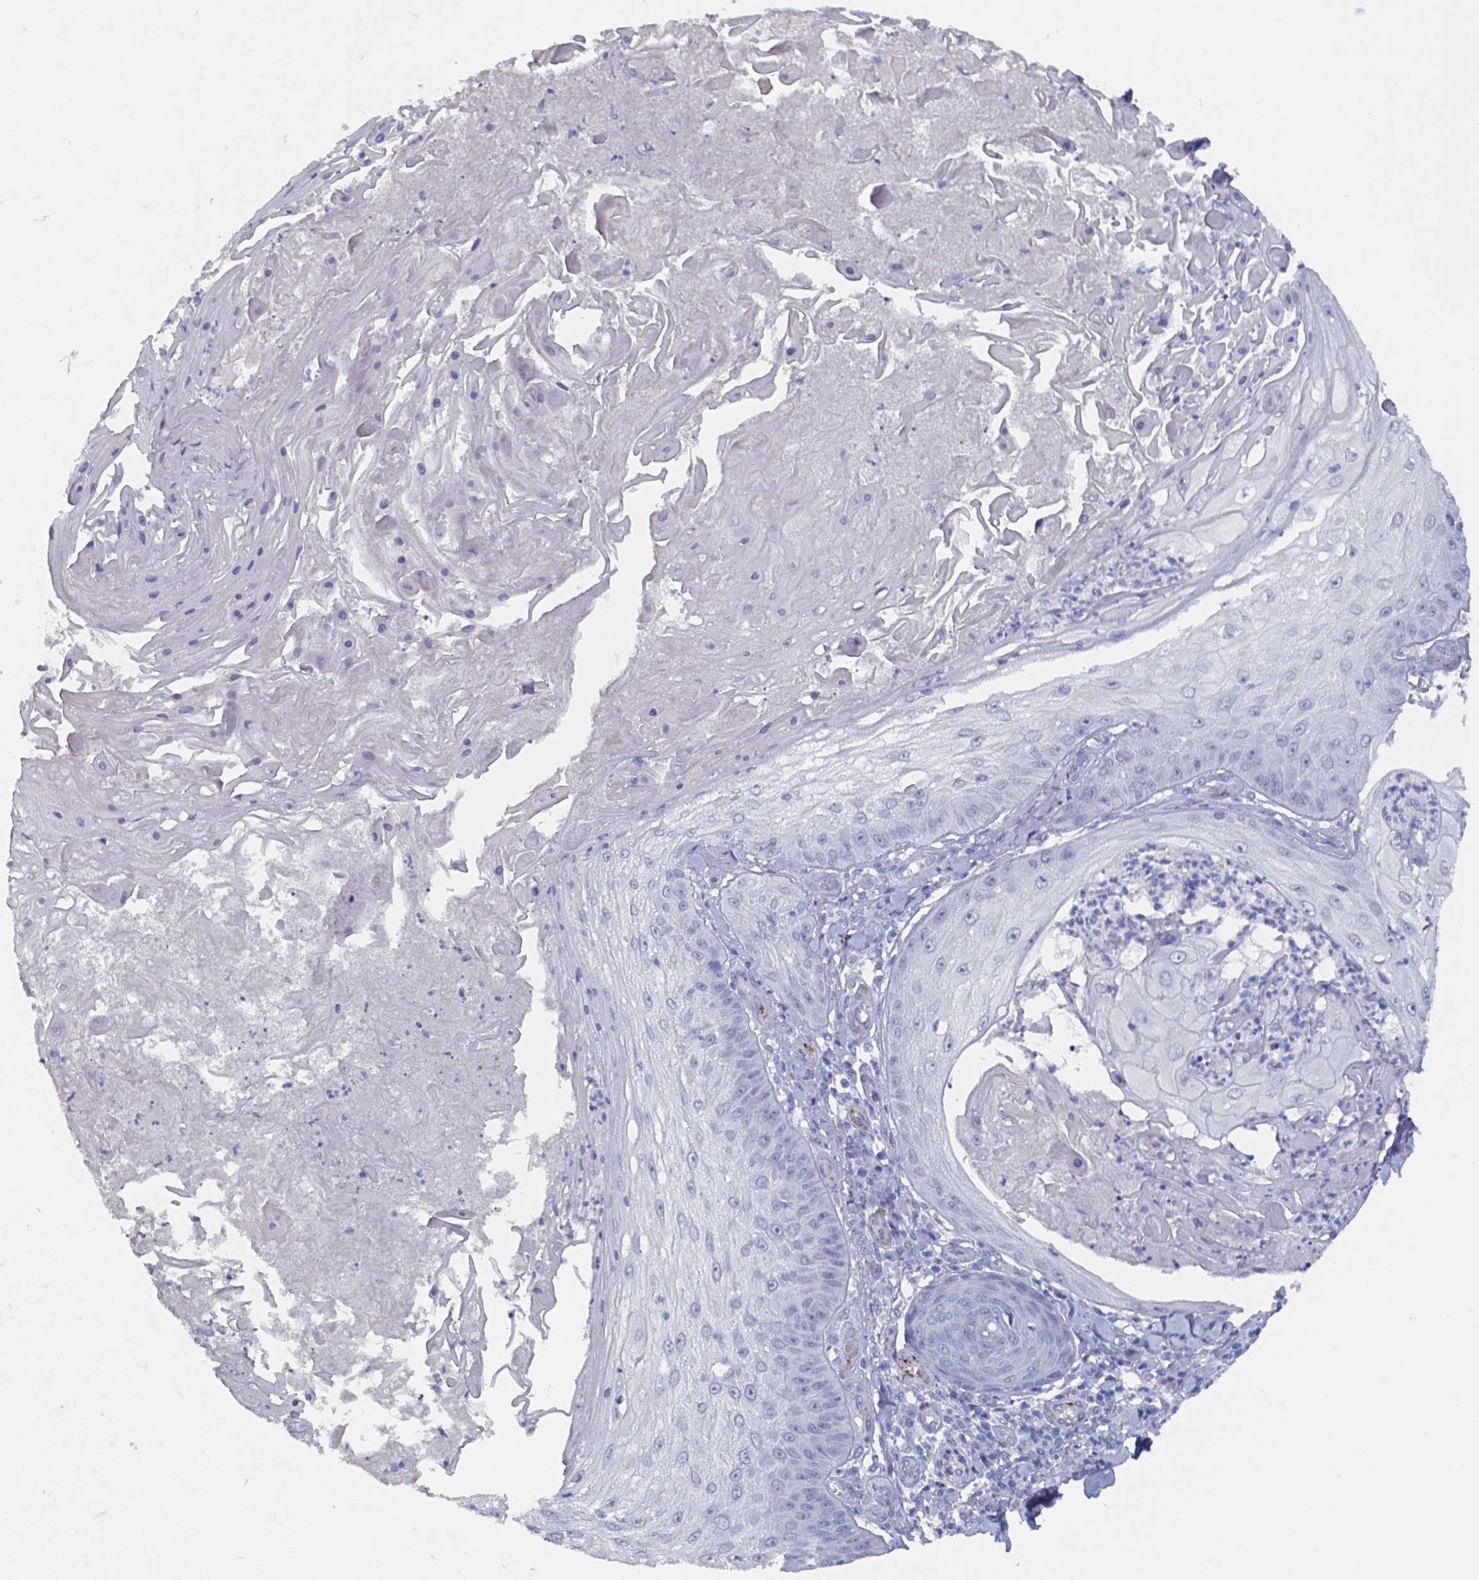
{"staining": {"intensity": "negative", "quantity": "none", "location": "none"}, "tissue": "skin cancer", "cell_type": "Tumor cells", "image_type": "cancer", "snomed": [{"axis": "morphology", "description": "Squamous cell carcinoma, NOS"}, {"axis": "topography", "description": "Skin"}], "caption": "Tumor cells show no significant protein staining in skin squamous cell carcinoma.", "gene": "PLA2R1", "patient": {"sex": "male", "age": 70}}